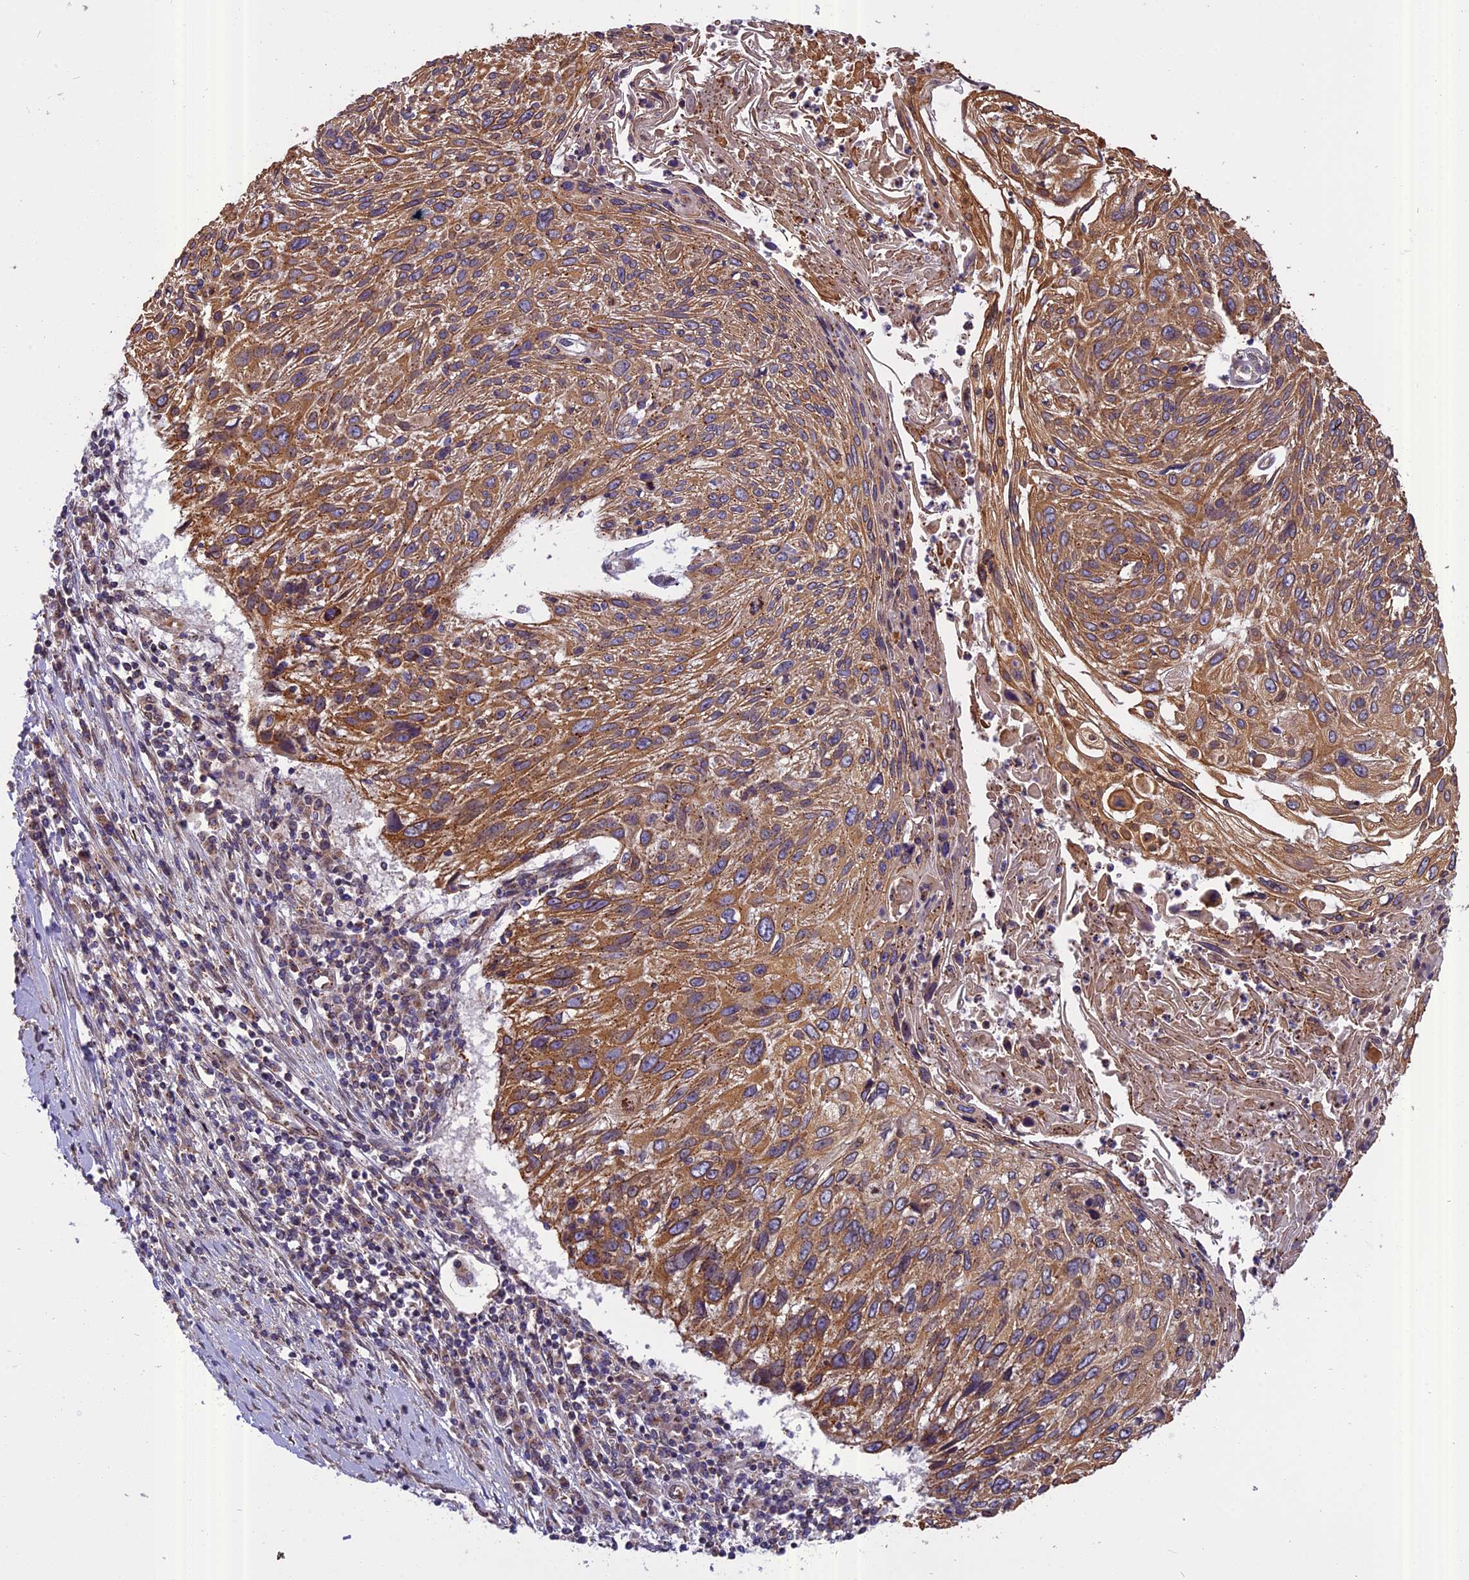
{"staining": {"intensity": "moderate", "quantity": ">75%", "location": "cytoplasmic/membranous"}, "tissue": "cervical cancer", "cell_type": "Tumor cells", "image_type": "cancer", "snomed": [{"axis": "morphology", "description": "Squamous cell carcinoma, NOS"}, {"axis": "topography", "description": "Cervix"}], "caption": "The histopathology image displays staining of cervical squamous cell carcinoma, revealing moderate cytoplasmic/membranous protein expression (brown color) within tumor cells. Ihc stains the protein of interest in brown and the nuclei are stained blue.", "gene": "CHMP2A", "patient": {"sex": "female", "age": 51}}